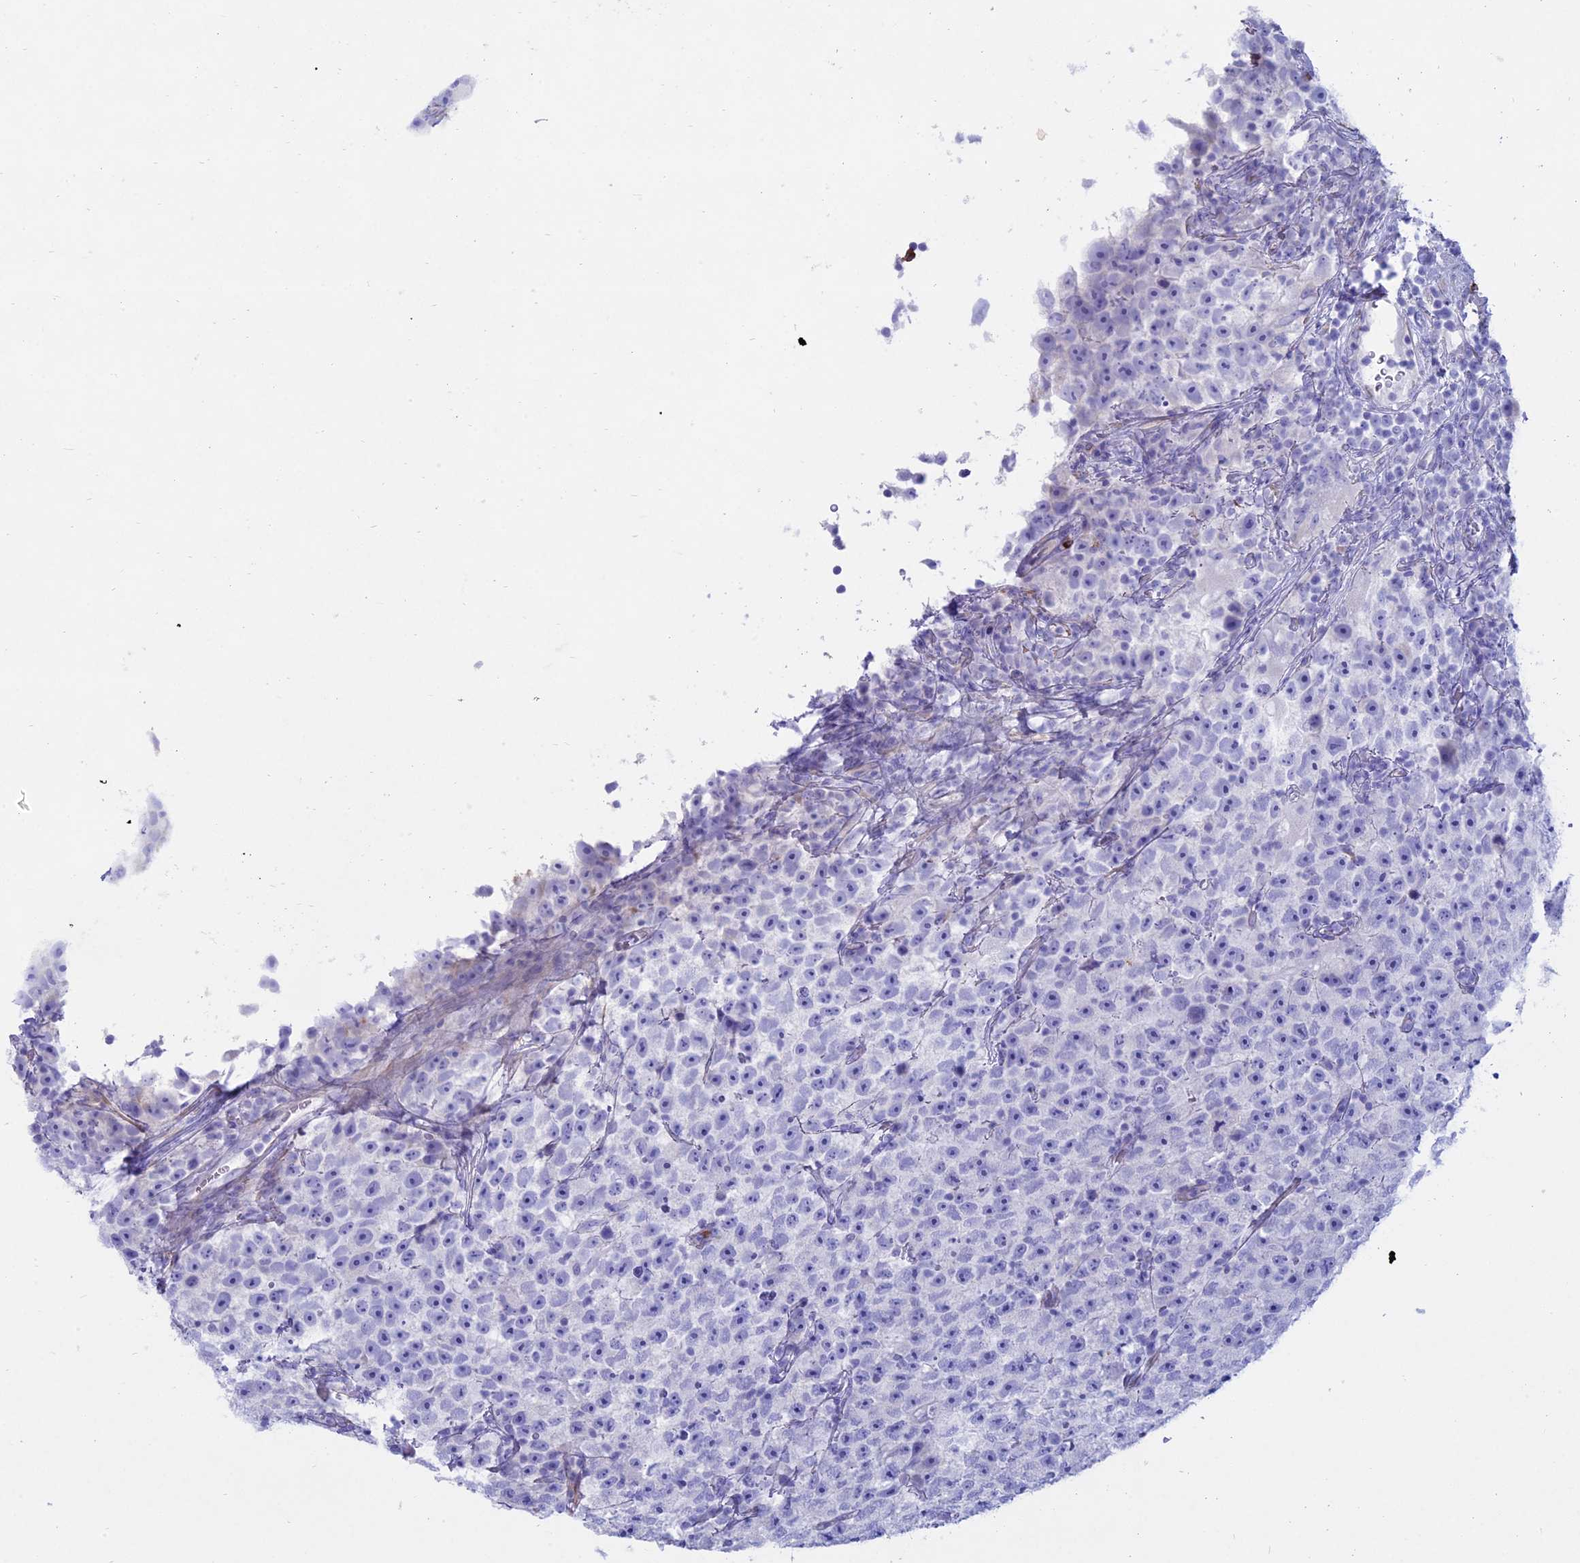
{"staining": {"intensity": "negative", "quantity": "none", "location": "none"}, "tissue": "testis cancer", "cell_type": "Tumor cells", "image_type": "cancer", "snomed": [{"axis": "morphology", "description": "Seminoma, NOS"}, {"axis": "topography", "description": "Testis"}], "caption": "Seminoma (testis) was stained to show a protein in brown. There is no significant staining in tumor cells. The staining was performed using DAB to visualize the protein expression in brown, while the nuclei were stained in blue with hematoxylin (Magnification: 20x).", "gene": "OR2AE1", "patient": {"sex": "male", "age": 22}}